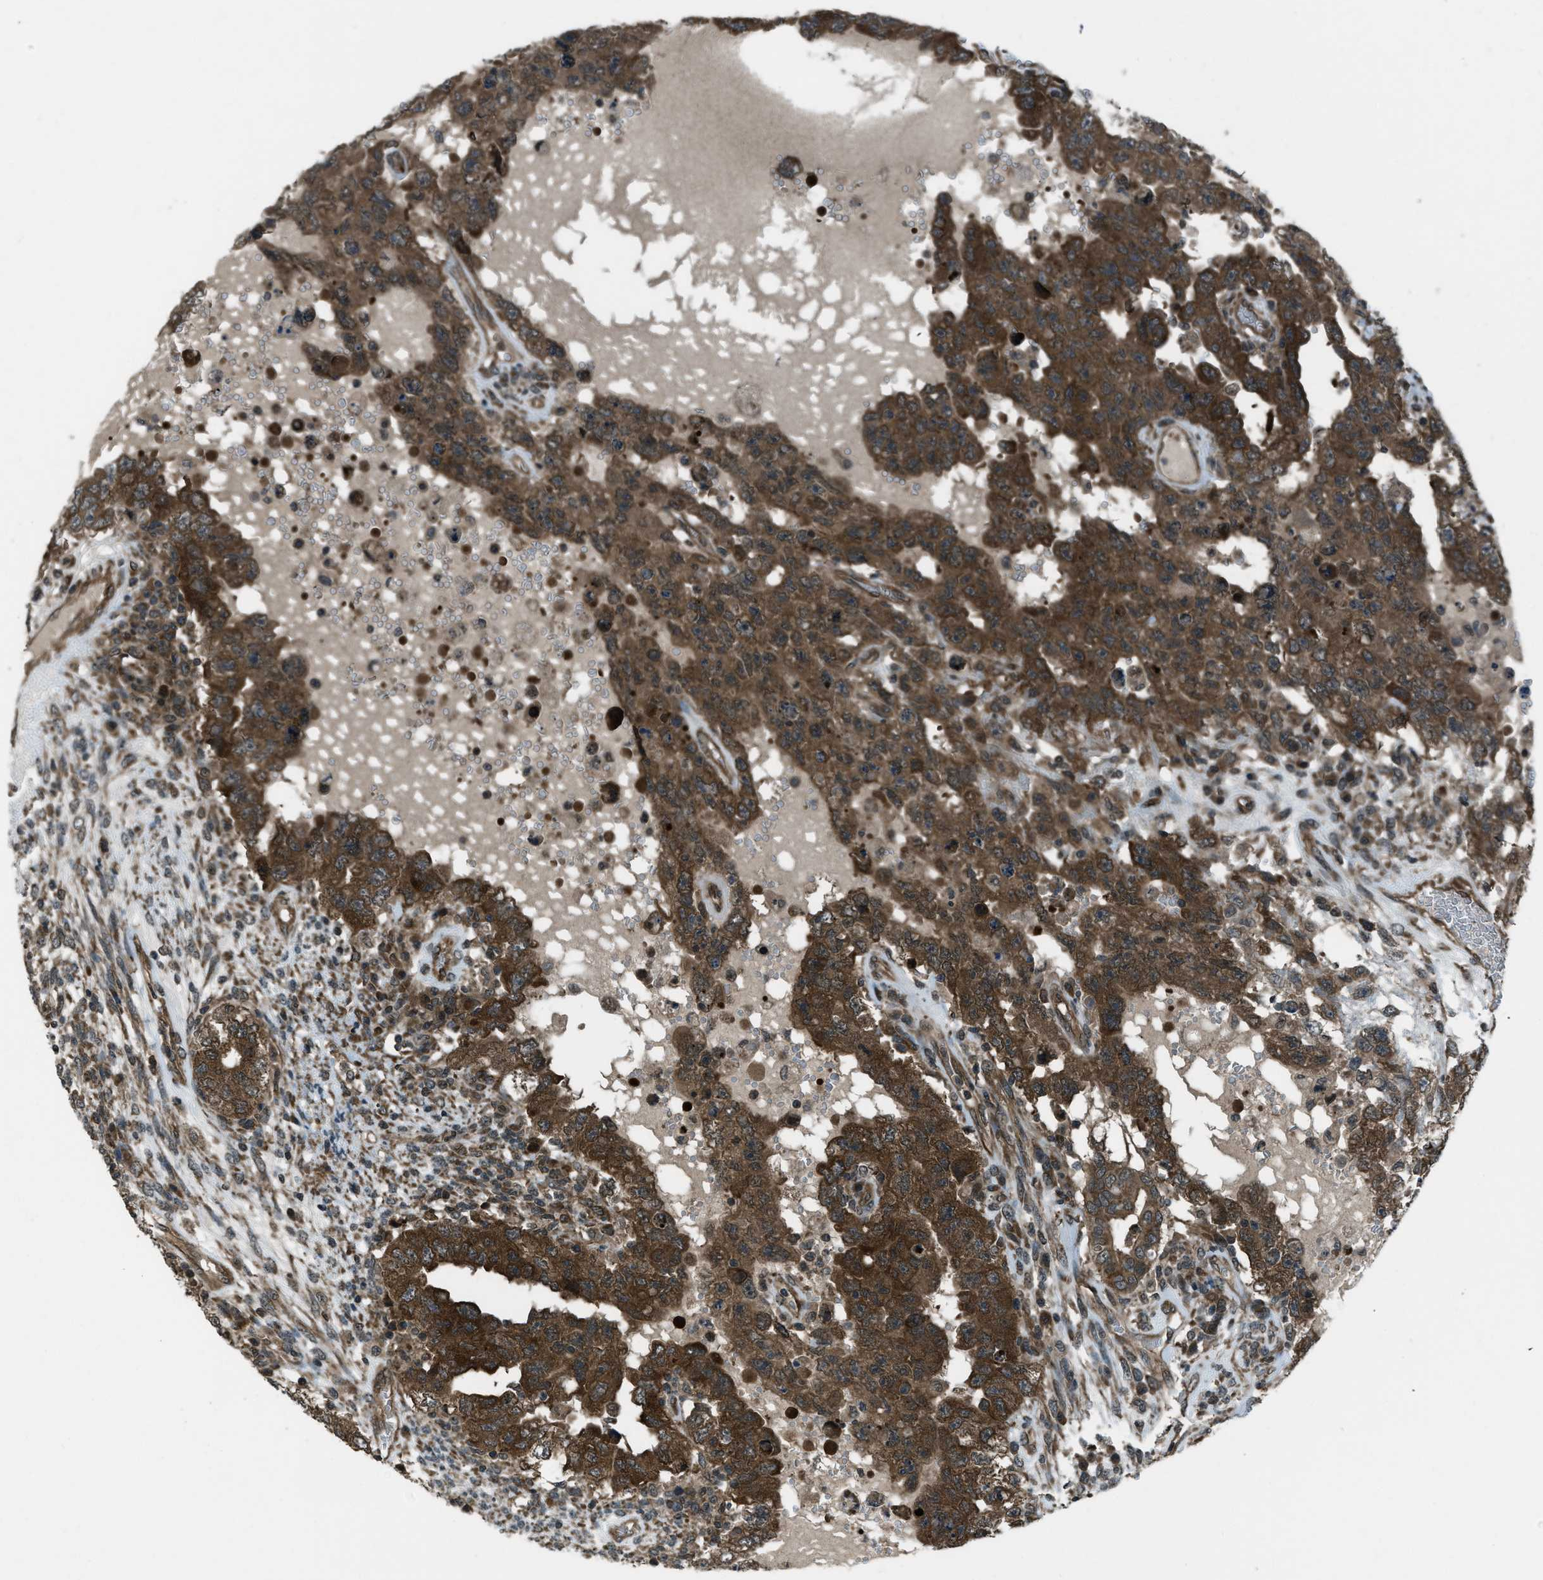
{"staining": {"intensity": "strong", "quantity": ">75%", "location": "cytoplasmic/membranous"}, "tissue": "testis cancer", "cell_type": "Tumor cells", "image_type": "cancer", "snomed": [{"axis": "morphology", "description": "Carcinoma, Embryonal, NOS"}, {"axis": "topography", "description": "Testis"}], "caption": "Embryonal carcinoma (testis) stained with a protein marker shows strong staining in tumor cells.", "gene": "ASAP2", "patient": {"sex": "male", "age": 26}}